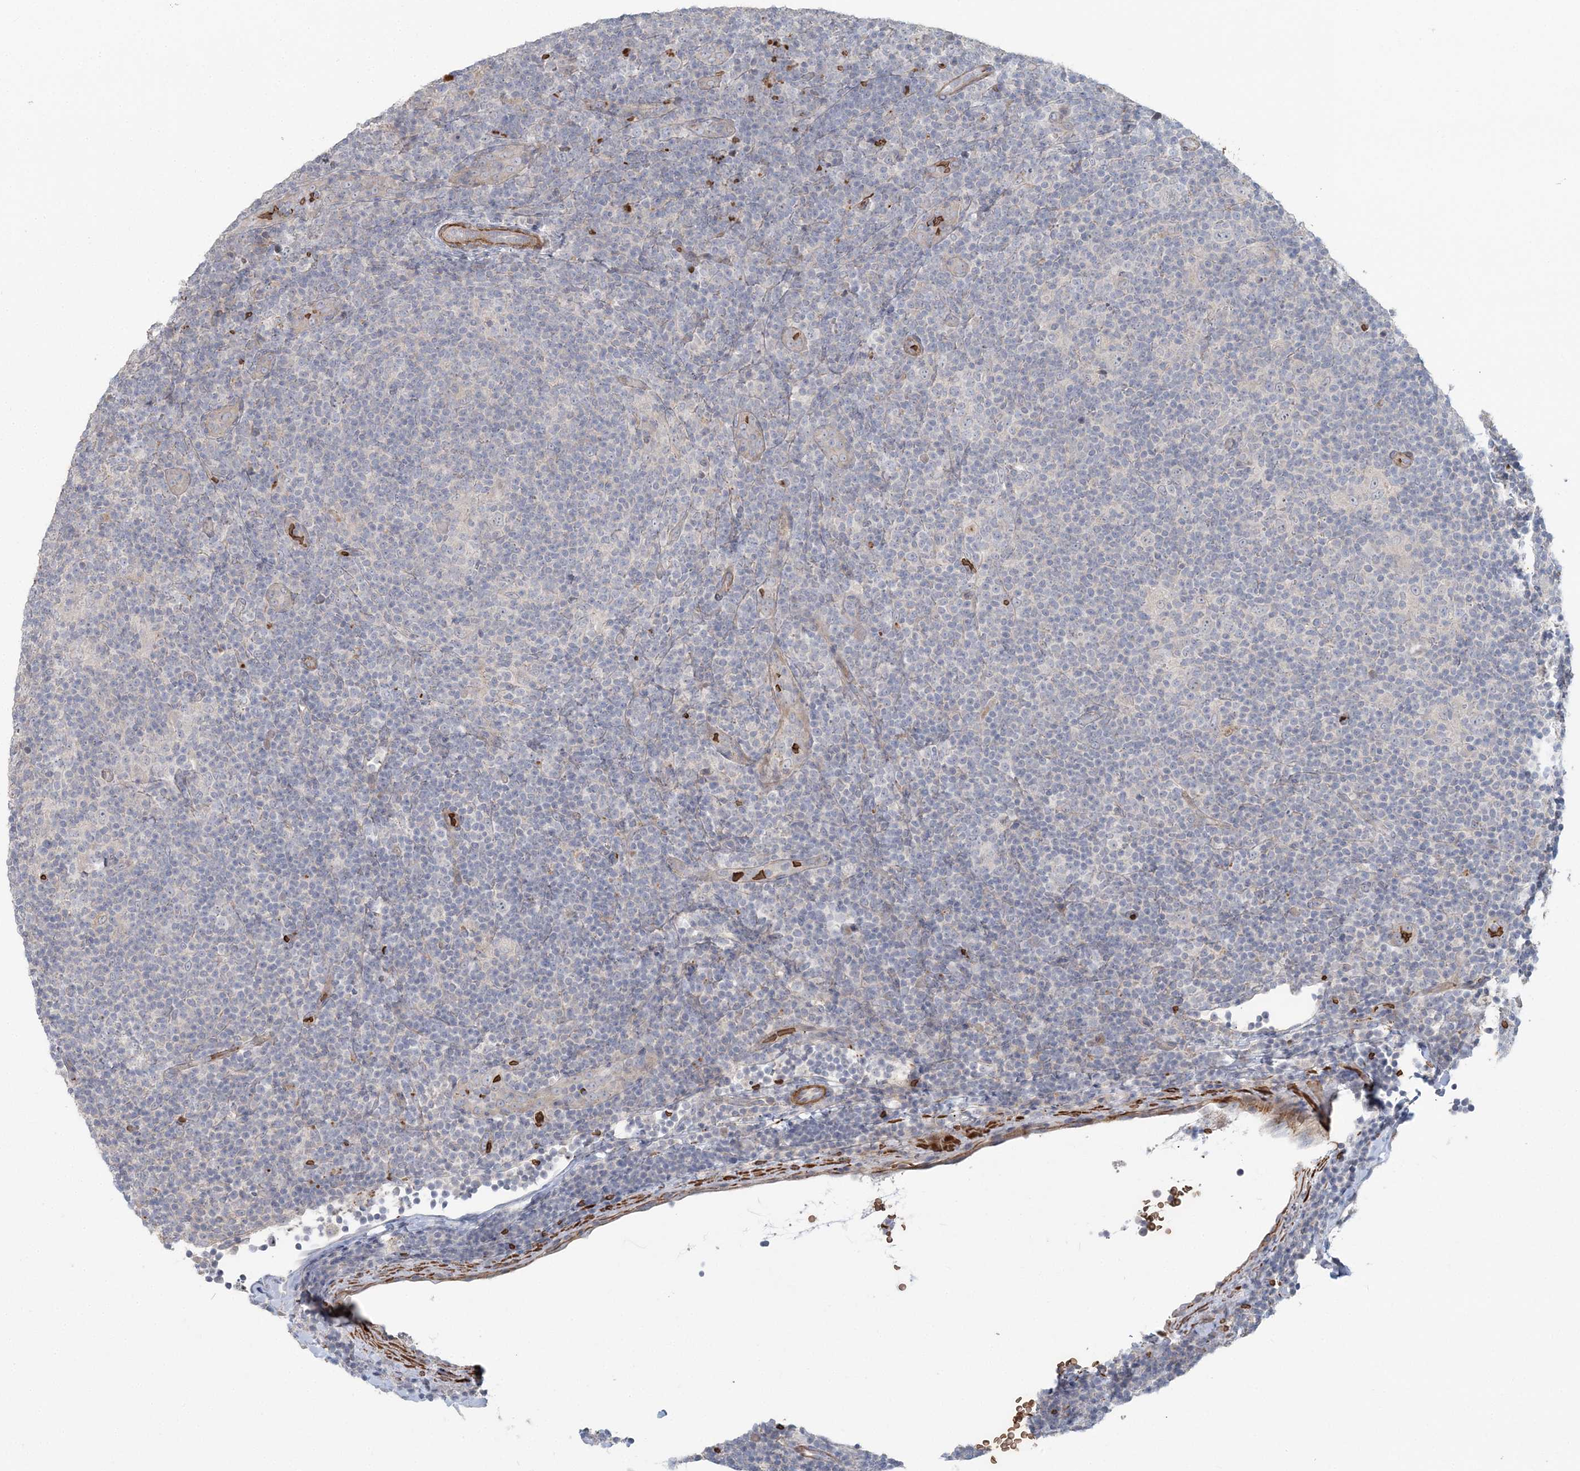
{"staining": {"intensity": "negative", "quantity": "none", "location": "none"}, "tissue": "lymphoma", "cell_type": "Tumor cells", "image_type": "cancer", "snomed": [{"axis": "morphology", "description": "Hodgkin's disease, NOS"}, {"axis": "topography", "description": "Lymph node"}], "caption": "There is no significant staining in tumor cells of lymphoma.", "gene": "SERINC1", "patient": {"sex": "female", "age": 57}}